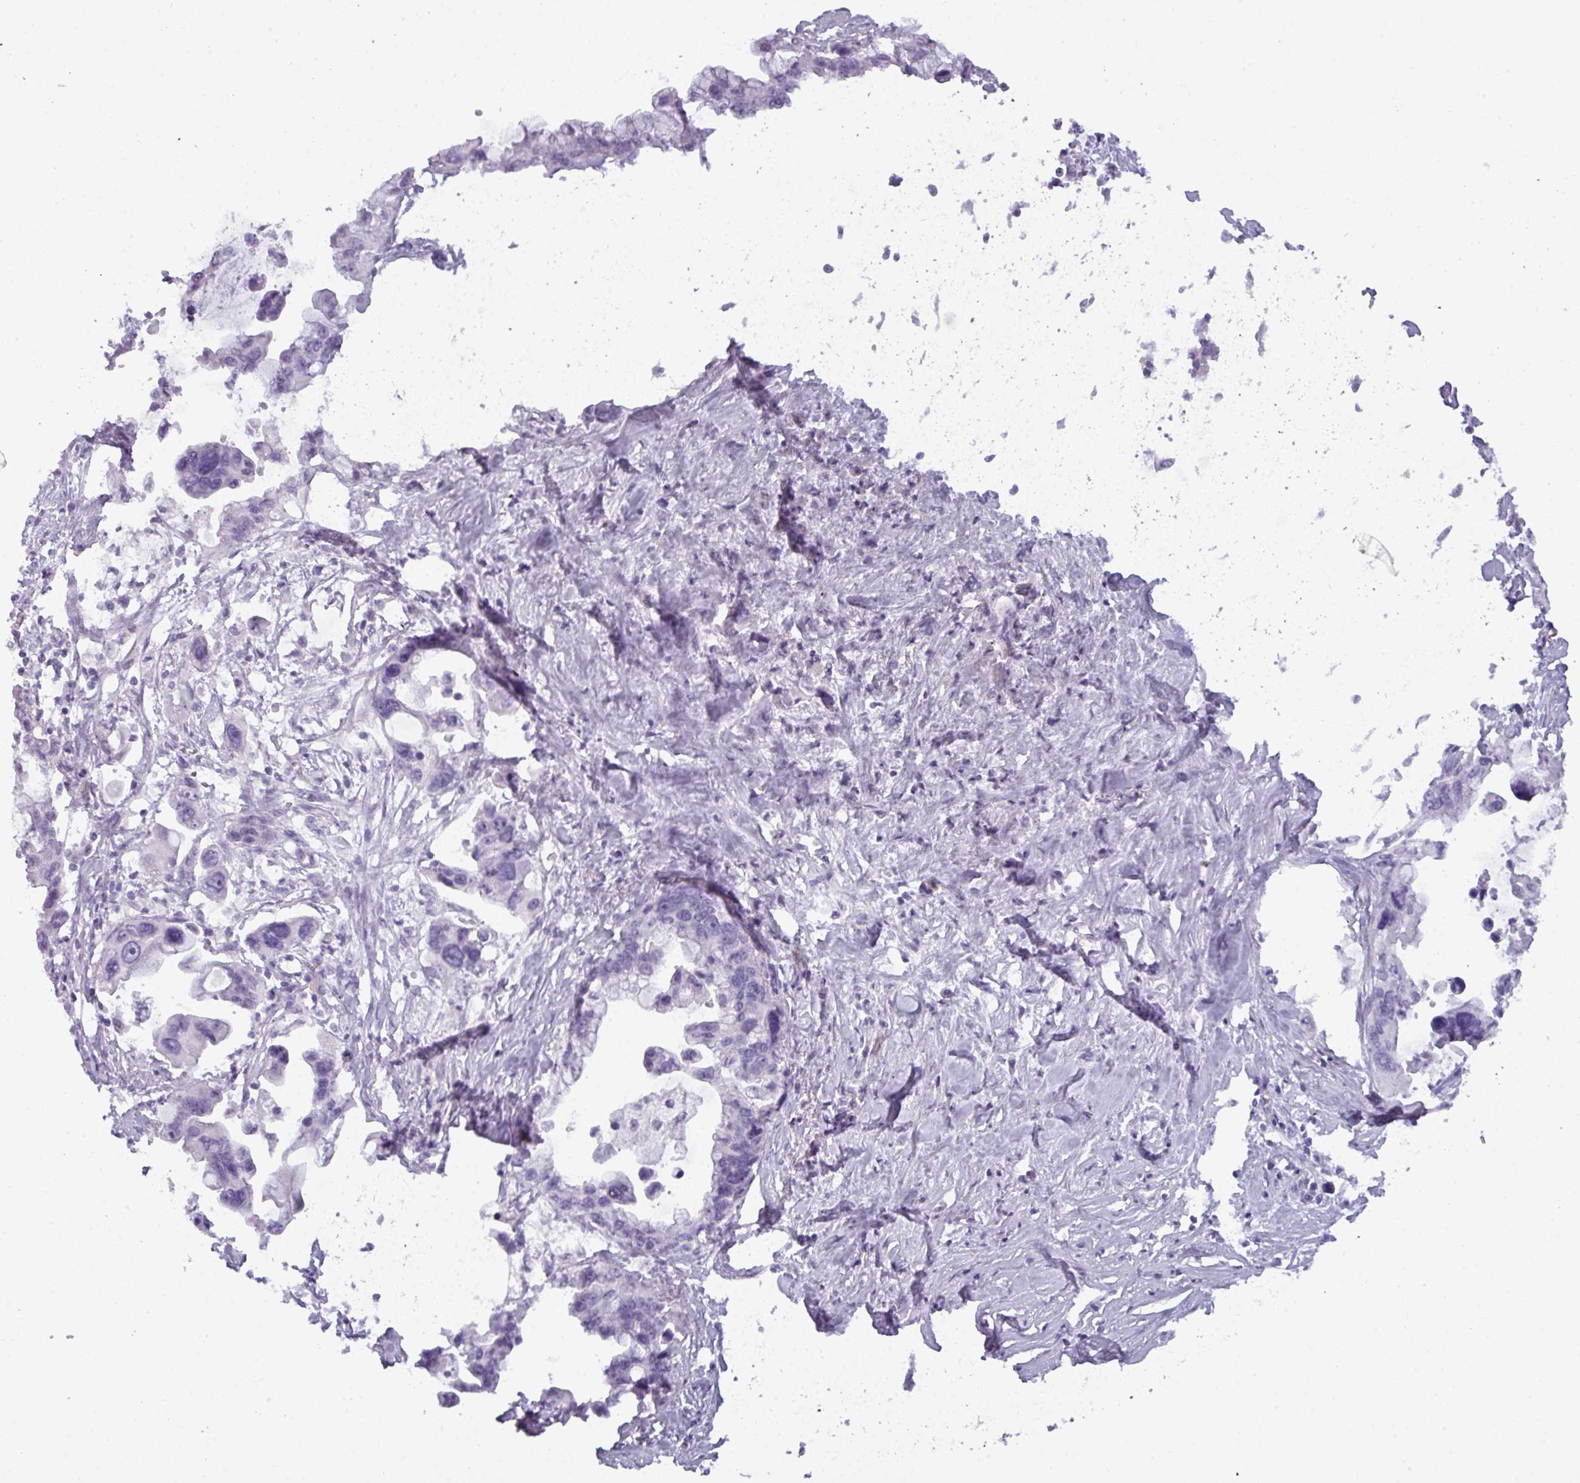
{"staining": {"intensity": "negative", "quantity": "none", "location": "none"}, "tissue": "pancreatic cancer", "cell_type": "Tumor cells", "image_type": "cancer", "snomed": [{"axis": "morphology", "description": "Adenocarcinoma, NOS"}, {"axis": "topography", "description": "Pancreas"}], "caption": "The image exhibits no significant positivity in tumor cells of pancreatic adenocarcinoma.", "gene": "AREL1", "patient": {"sex": "female", "age": 83}}